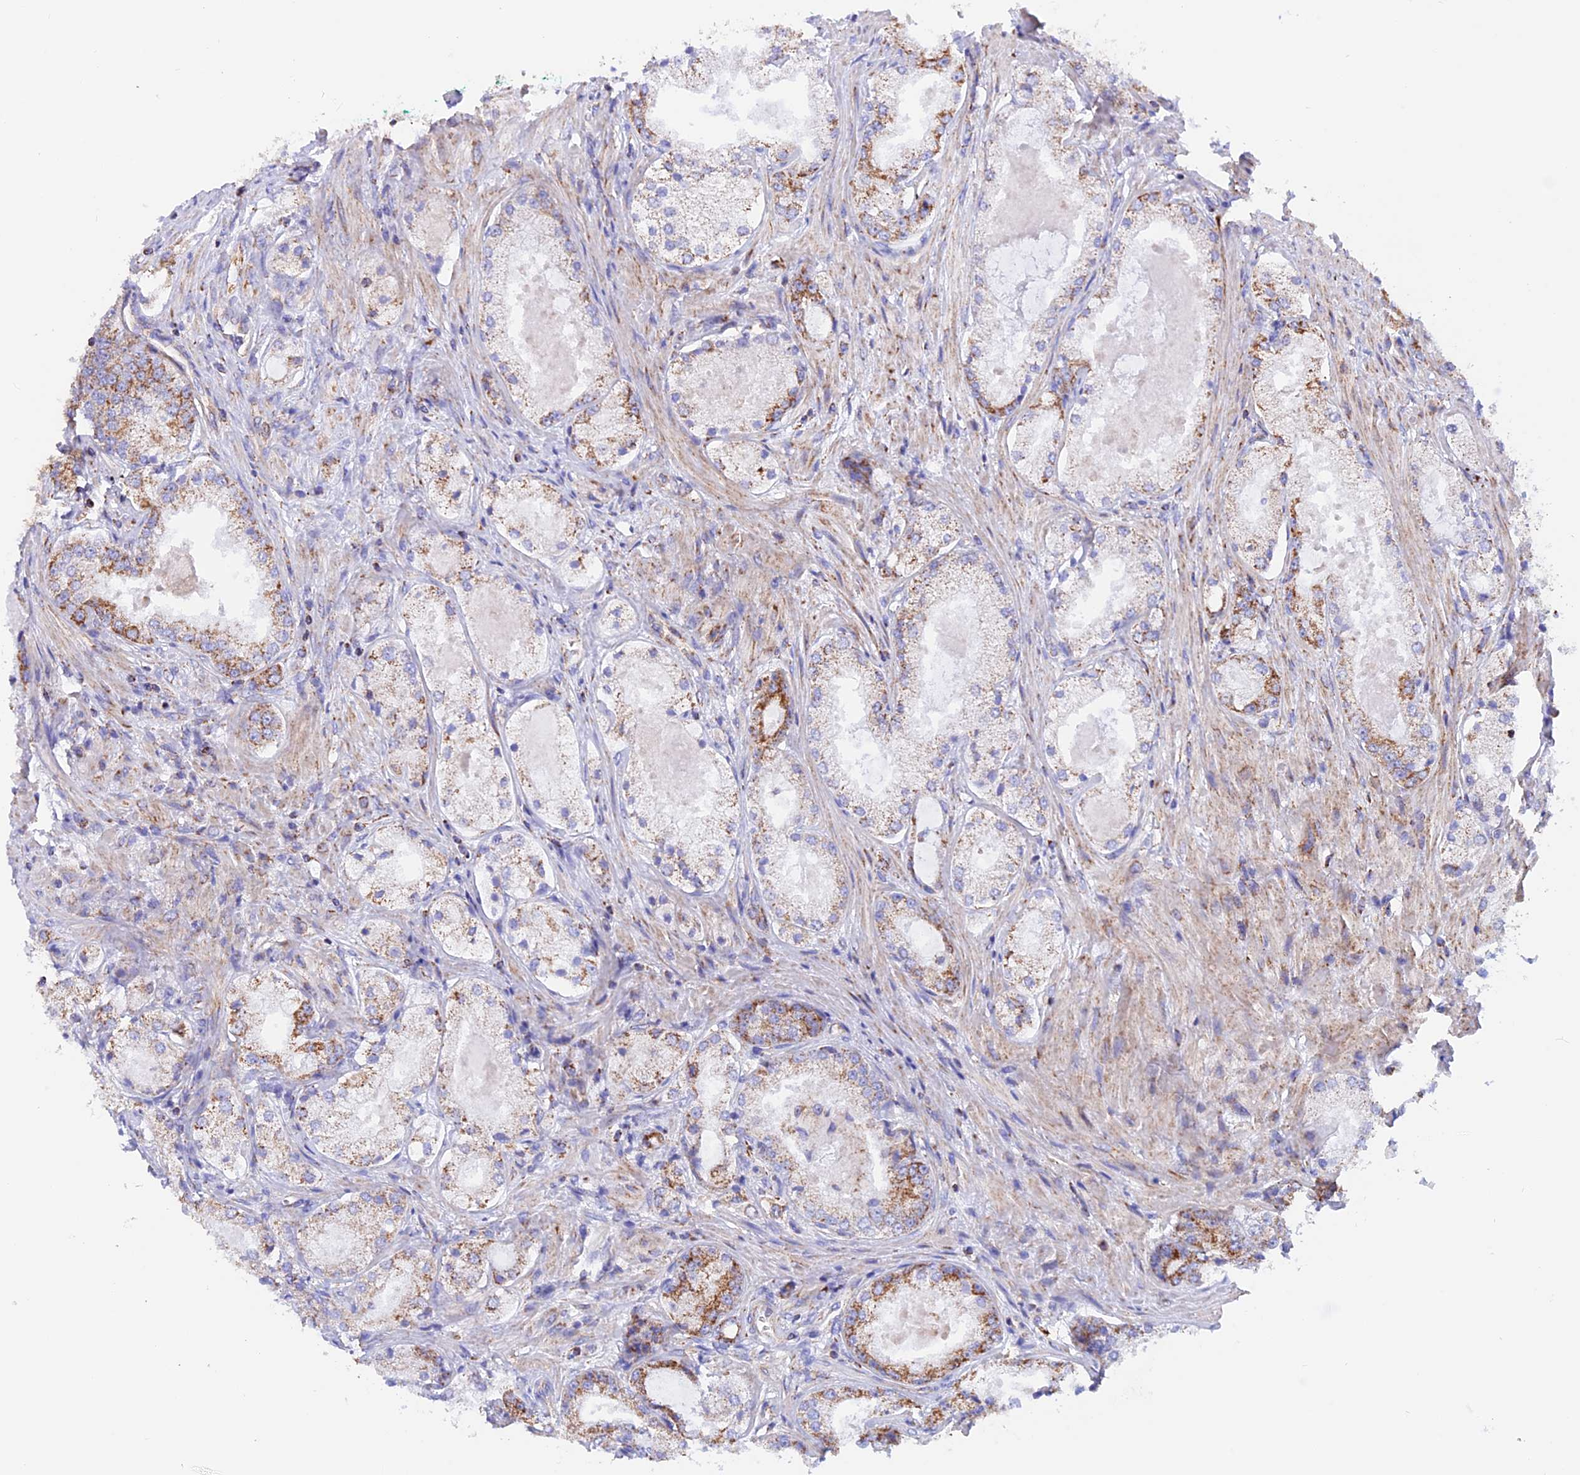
{"staining": {"intensity": "strong", "quantity": "<25%", "location": "cytoplasmic/membranous"}, "tissue": "prostate cancer", "cell_type": "Tumor cells", "image_type": "cancer", "snomed": [{"axis": "morphology", "description": "Adenocarcinoma, Low grade"}, {"axis": "topography", "description": "Prostate"}], "caption": "A brown stain highlights strong cytoplasmic/membranous staining of a protein in human prostate cancer (adenocarcinoma (low-grade)) tumor cells.", "gene": "GCDH", "patient": {"sex": "male", "age": 68}}